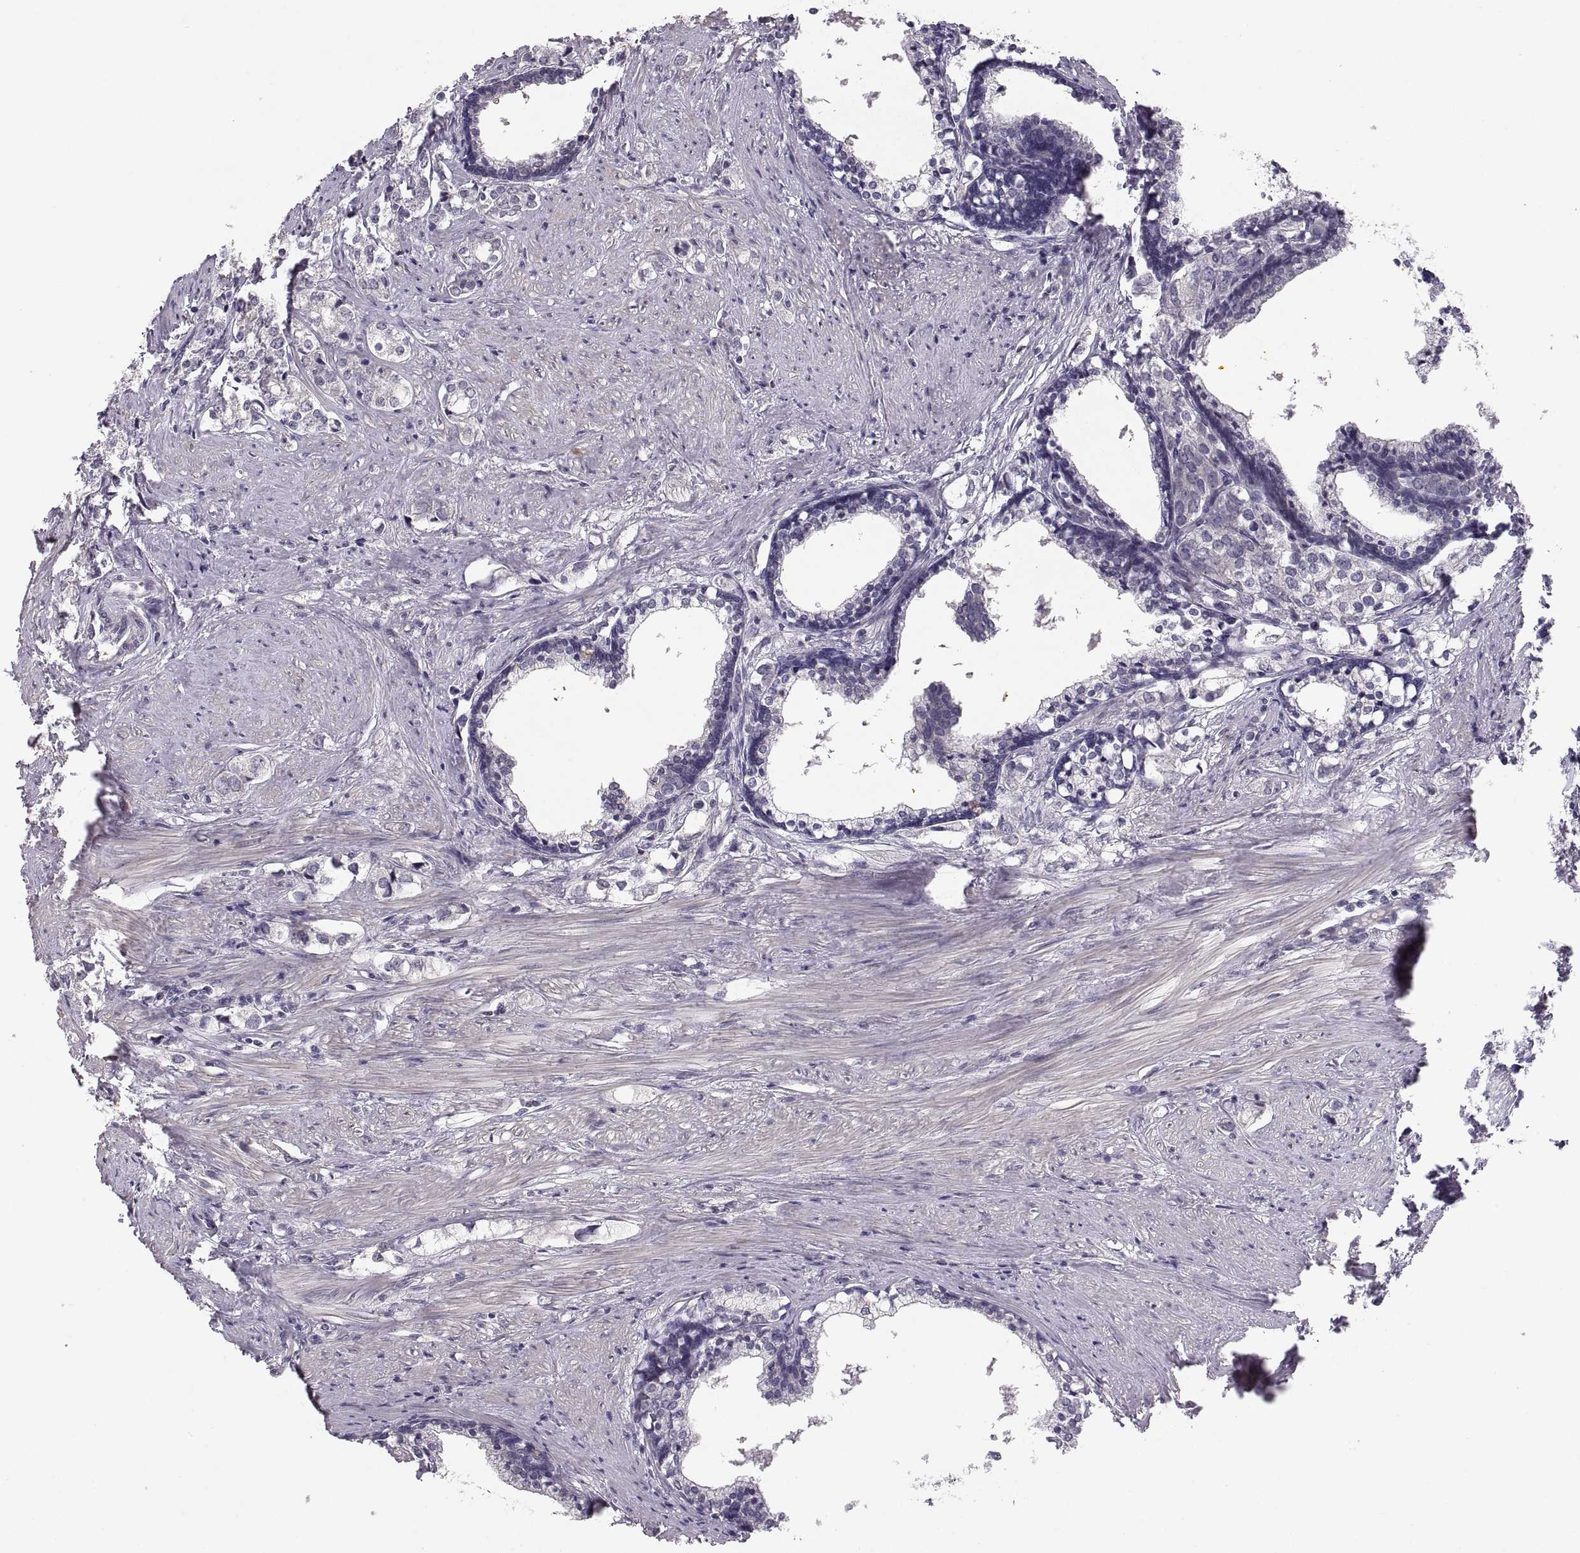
{"staining": {"intensity": "negative", "quantity": "none", "location": "none"}, "tissue": "prostate cancer", "cell_type": "Tumor cells", "image_type": "cancer", "snomed": [{"axis": "morphology", "description": "Adenocarcinoma, NOS"}, {"axis": "topography", "description": "Prostate and seminal vesicle, NOS"}], "caption": "Immunohistochemistry of adenocarcinoma (prostate) demonstrates no staining in tumor cells.", "gene": "PAX2", "patient": {"sex": "male", "age": 63}}